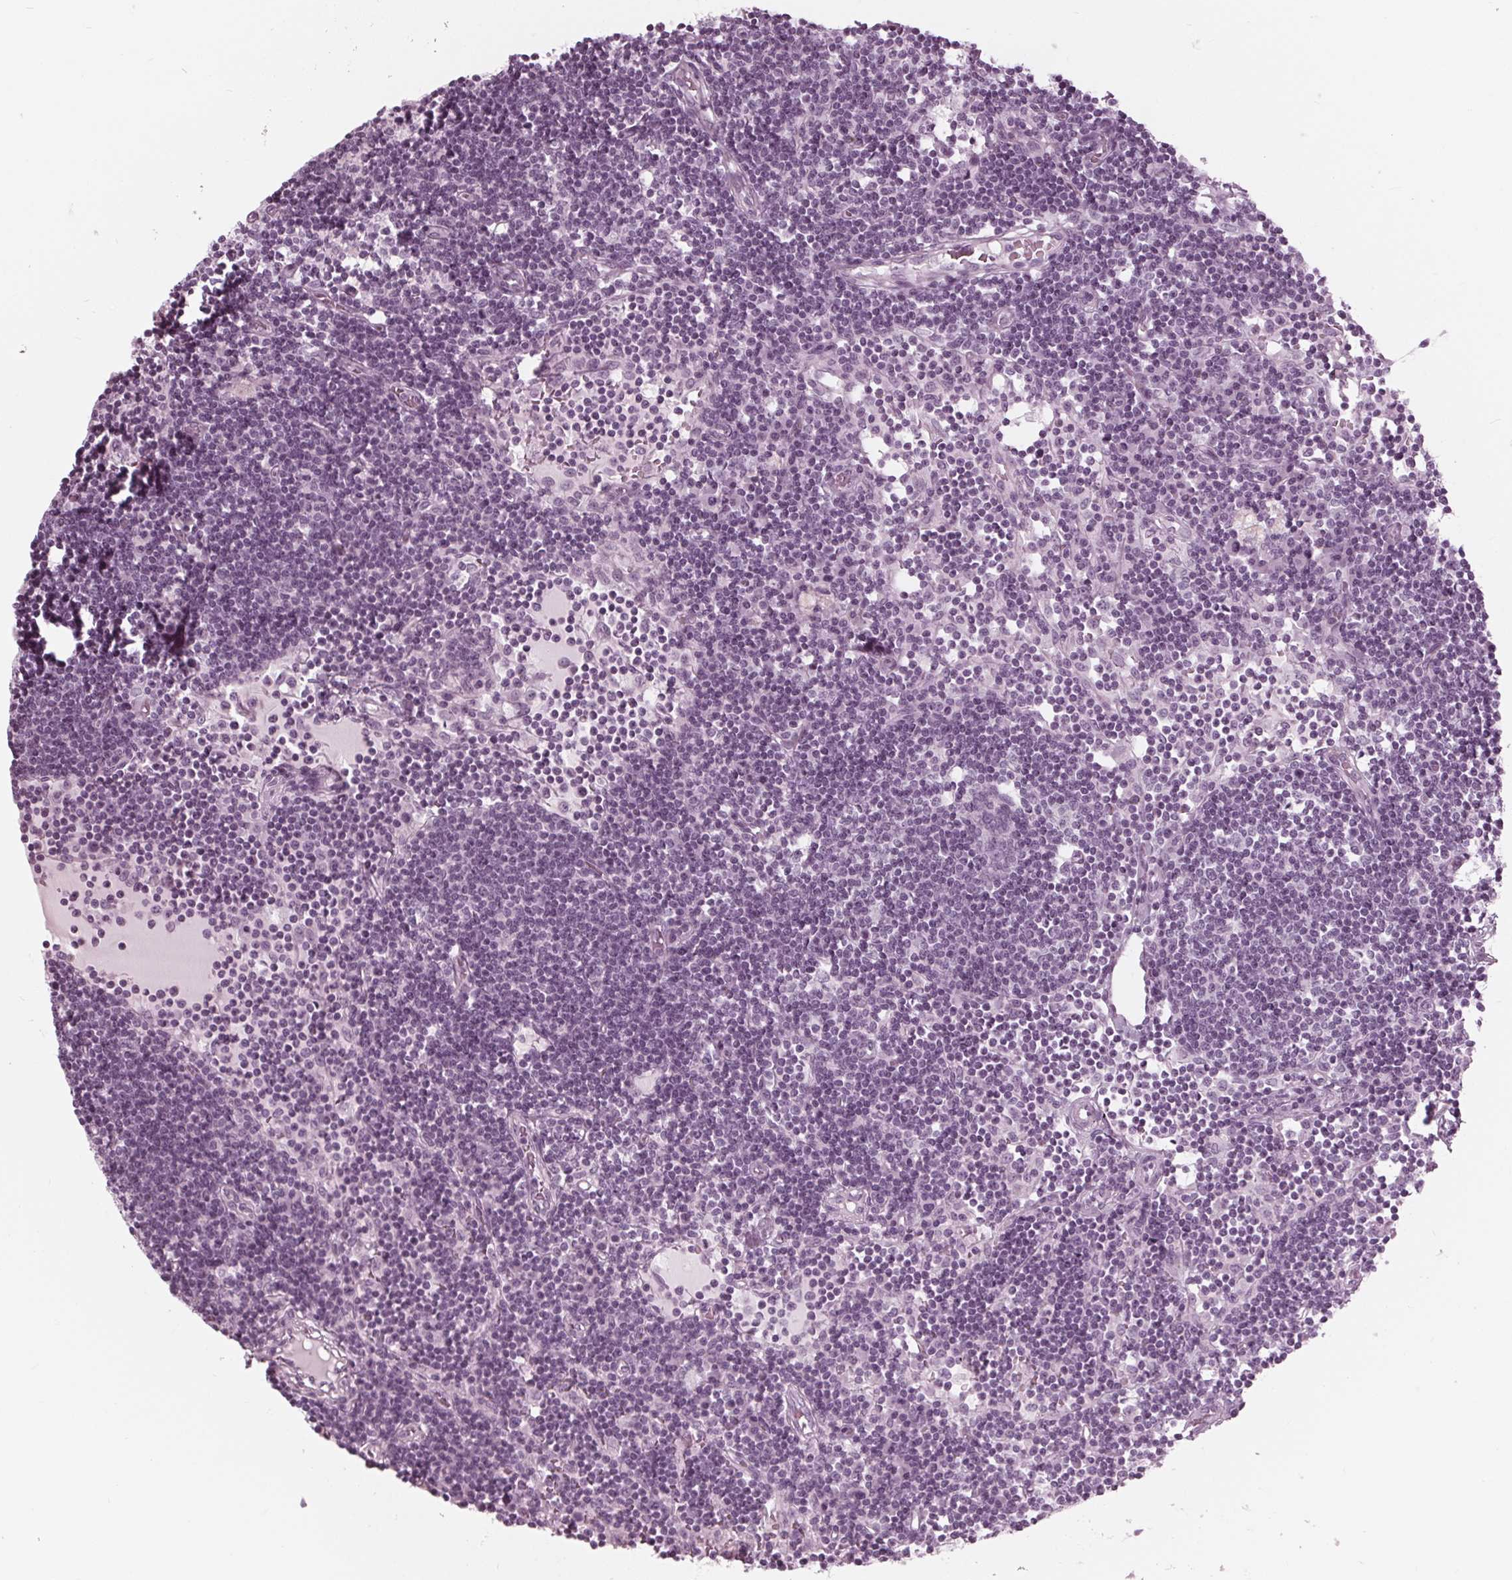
{"staining": {"intensity": "negative", "quantity": "none", "location": "none"}, "tissue": "lymph node", "cell_type": "Germinal center cells", "image_type": "normal", "snomed": [{"axis": "morphology", "description": "Normal tissue, NOS"}, {"axis": "topography", "description": "Lymph node"}], "caption": "This is an immunohistochemistry image of unremarkable human lymph node. There is no expression in germinal center cells.", "gene": "KRT28", "patient": {"sex": "female", "age": 72}}